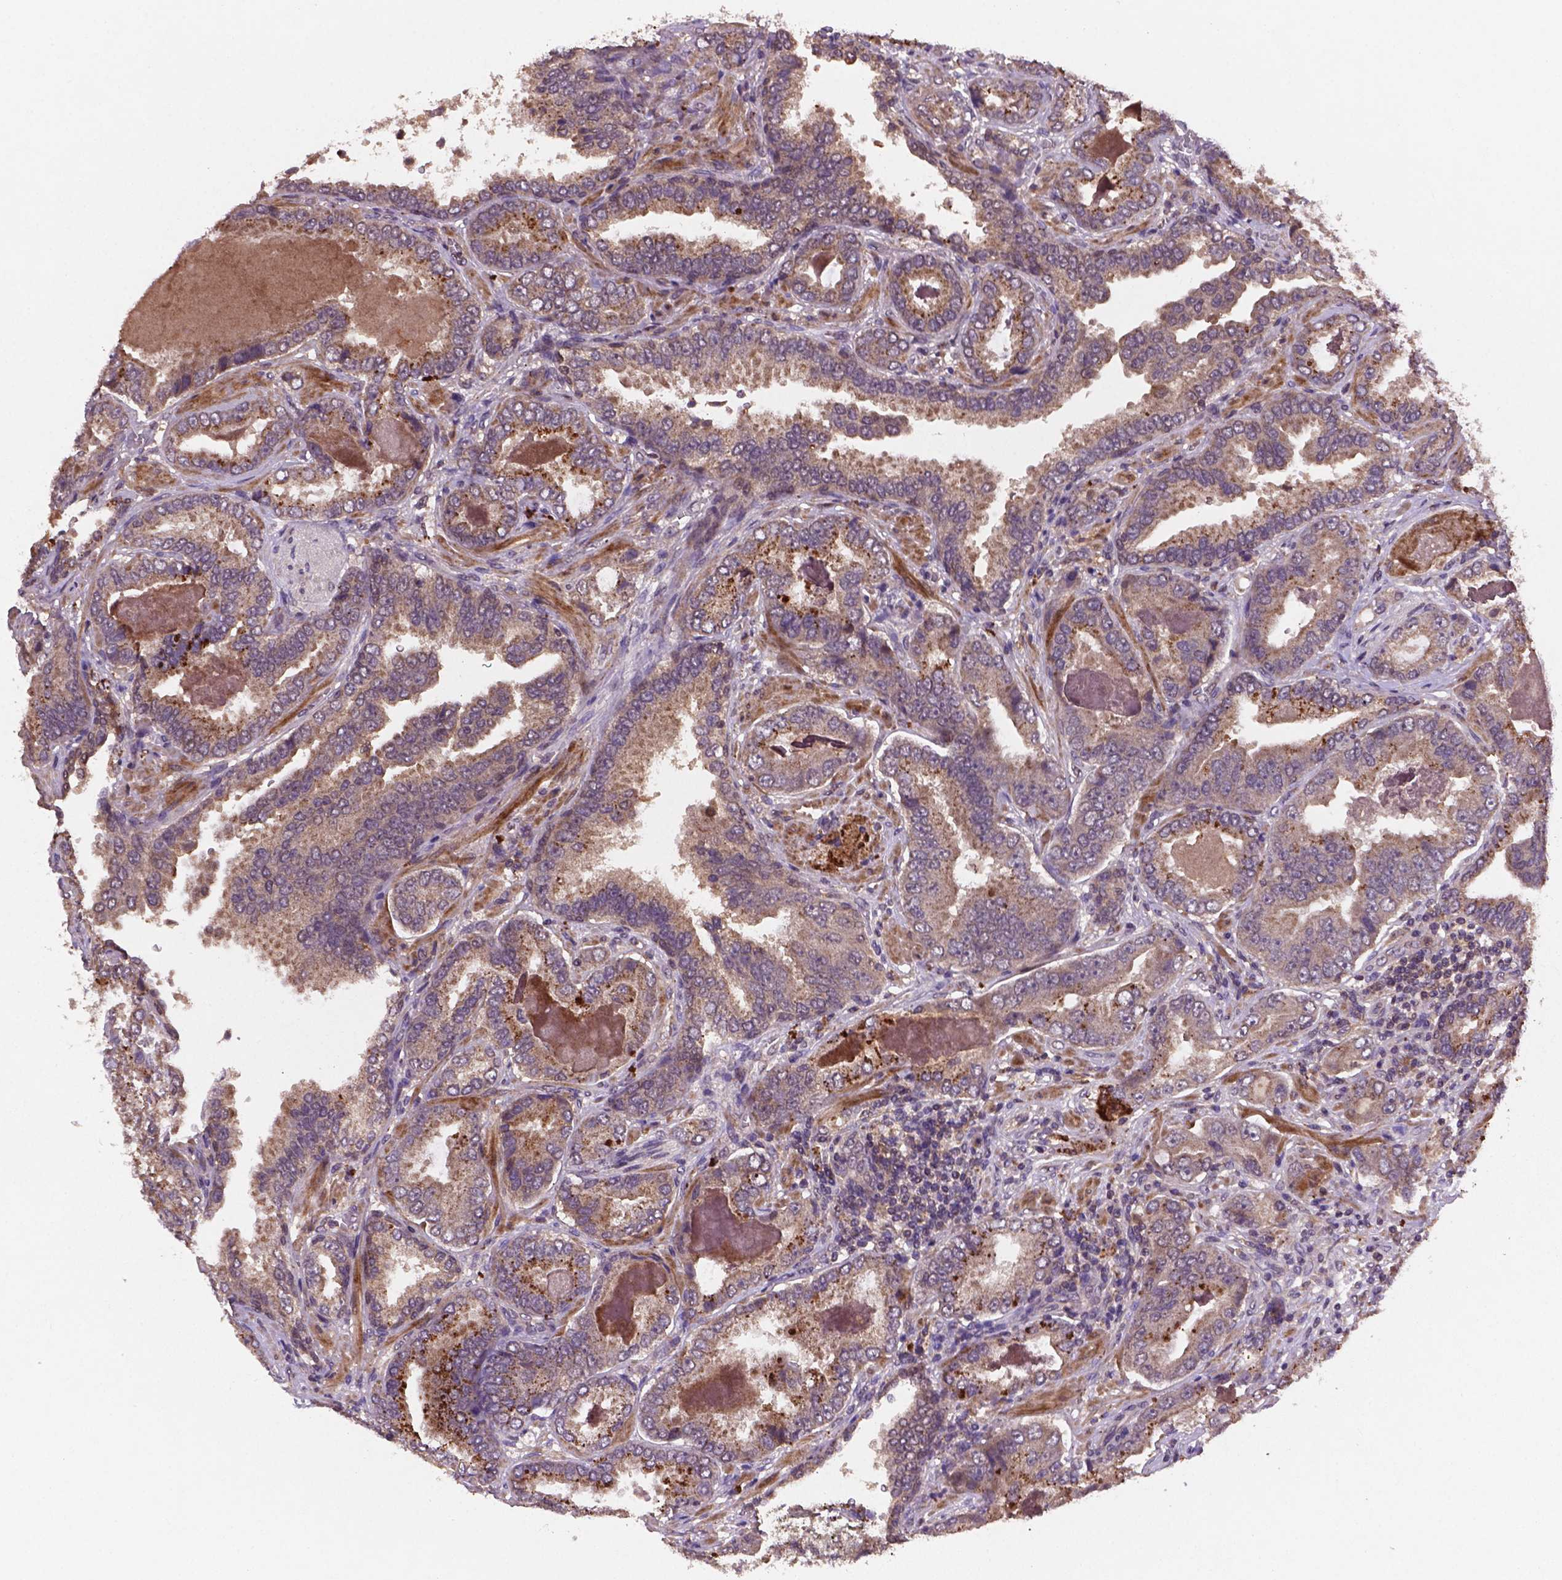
{"staining": {"intensity": "moderate", "quantity": ">75%", "location": "cytoplasmic/membranous"}, "tissue": "prostate cancer", "cell_type": "Tumor cells", "image_type": "cancer", "snomed": [{"axis": "morphology", "description": "Adenocarcinoma, NOS"}, {"axis": "topography", "description": "Prostate"}], "caption": "Protein analysis of prostate adenocarcinoma tissue reveals moderate cytoplasmic/membranous staining in approximately >75% of tumor cells.", "gene": "NIPAL2", "patient": {"sex": "male", "age": 64}}